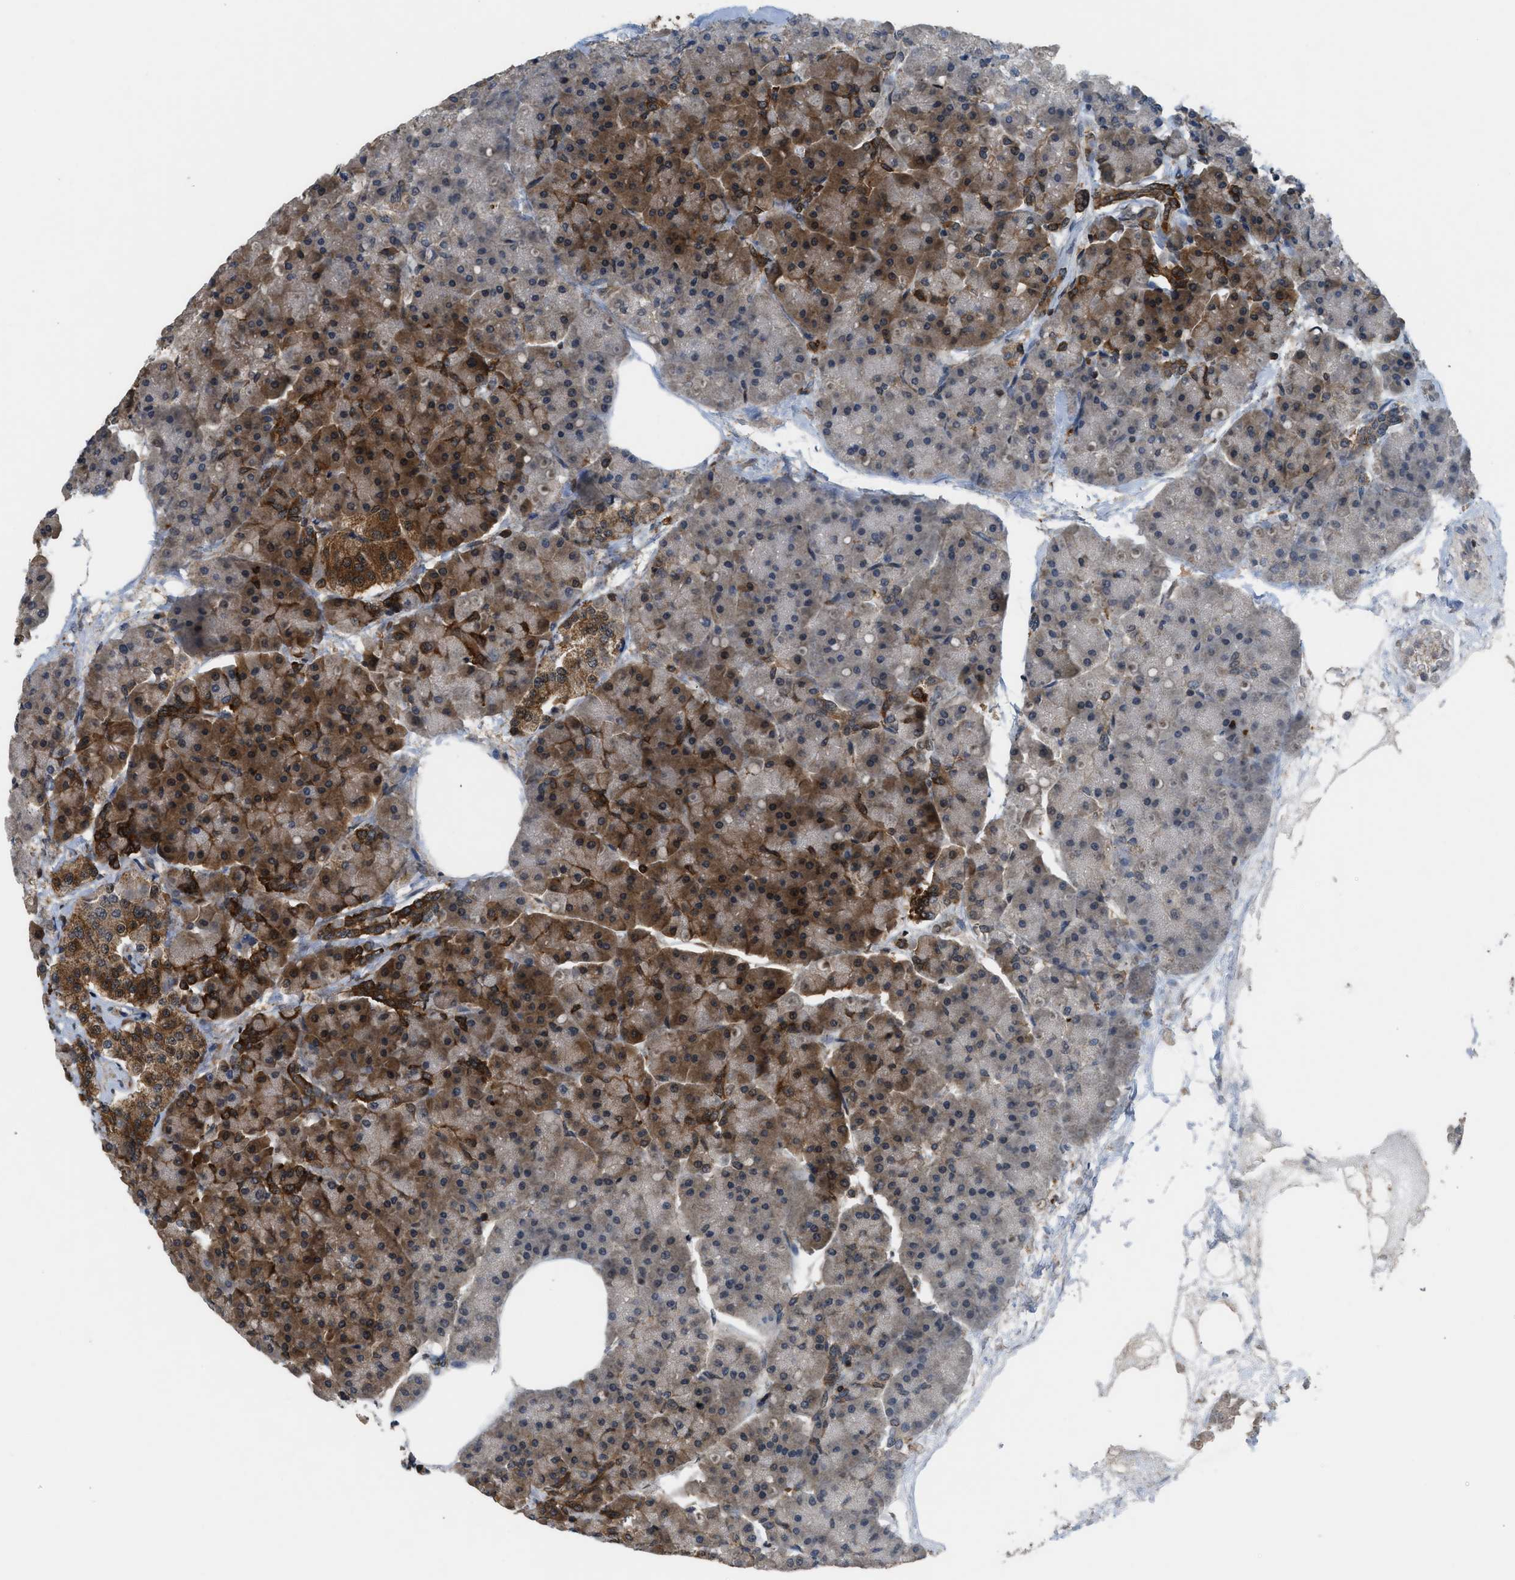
{"staining": {"intensity": "strong", "quantity": "25%-75%", "location": "cytoplasmic/membranous"}, "tissue": "pancreas", "cell_type": "Exocrine glandular cells", "image_type": "normal", "snomed": [{"axis": "morphology", "description": "Normal tissue, NOS"}, {"axis": "topography", "description": "Pancreas"}], "caption": "Immunohistochemical staining of unremarkable human pancreas reveals high levels of strong cytoplasmic/membranous expression in approximately 25%-75% of exocrine glandular cells. (Stains: DAB (3,3'-diaminobenzidine) in brown, nuclei in blue, Microscopy: brightfield microscopy at high magnification).", "gene": "OXSR1", "patient": {"sex": "female", "age": 70}}